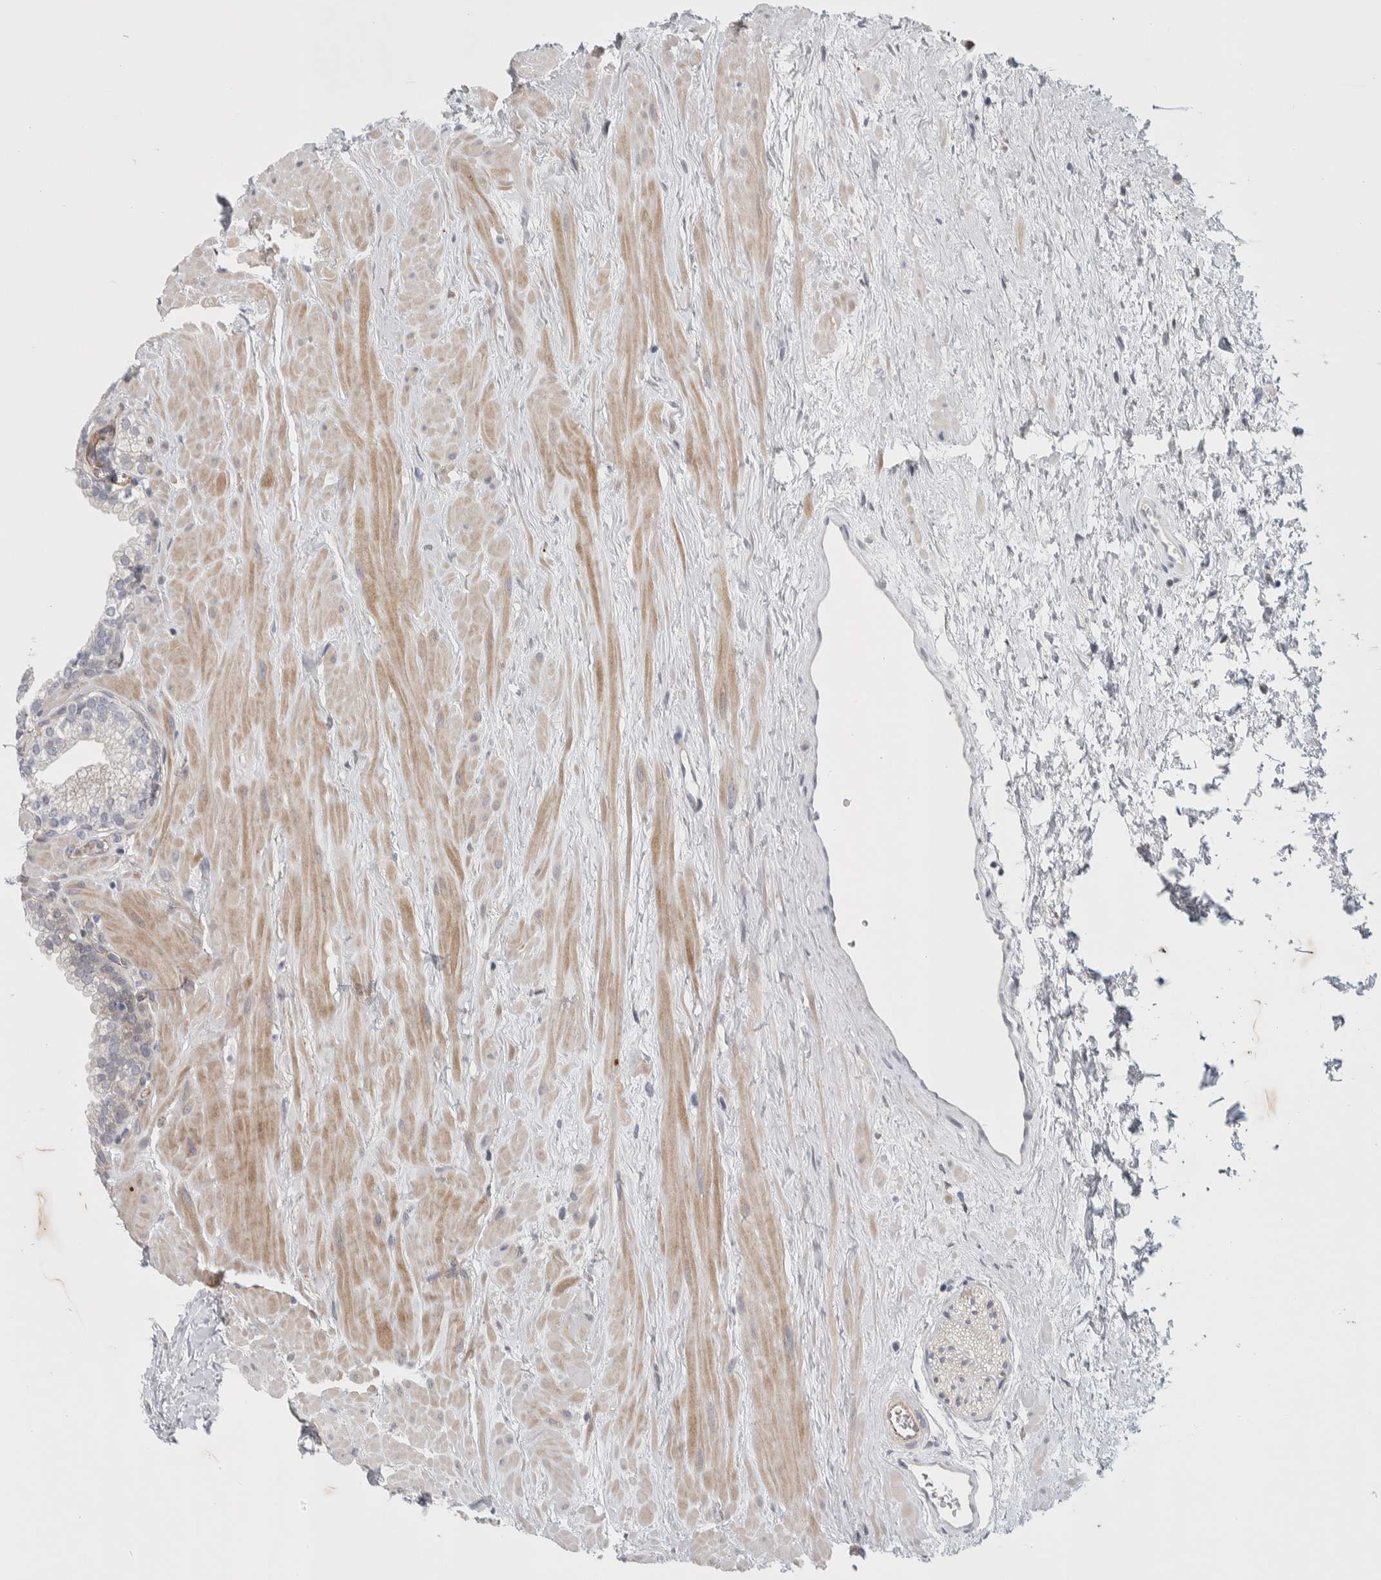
{"staining": {"intensity": "negative", "quantity": "none", "location": "none"}, "tissue": "prostate", "cell_type": "Glandular cells", "image_type": "normal", "snomed": [{"axis": "morphology", "description": "Normal tissue, NOS"}, {"axis": "morphology", "description": "Urothelial carcinoma, Low grade"}, {"axis": "topography", "description": "Urinary bladder"}, {"axis": "topography", "description": "Prostate"}], "caption": "Immunohistochemistry (IHC) of unremarkable prostate demonstrates no positivity in glandular cells. (DAB (3,3'-diaminobenzidine) immunohistochemistry (IHC) with hematoxylin counter stain).", "gene": "ZNF862", "patient": {"sex": "male", "age": 60}}